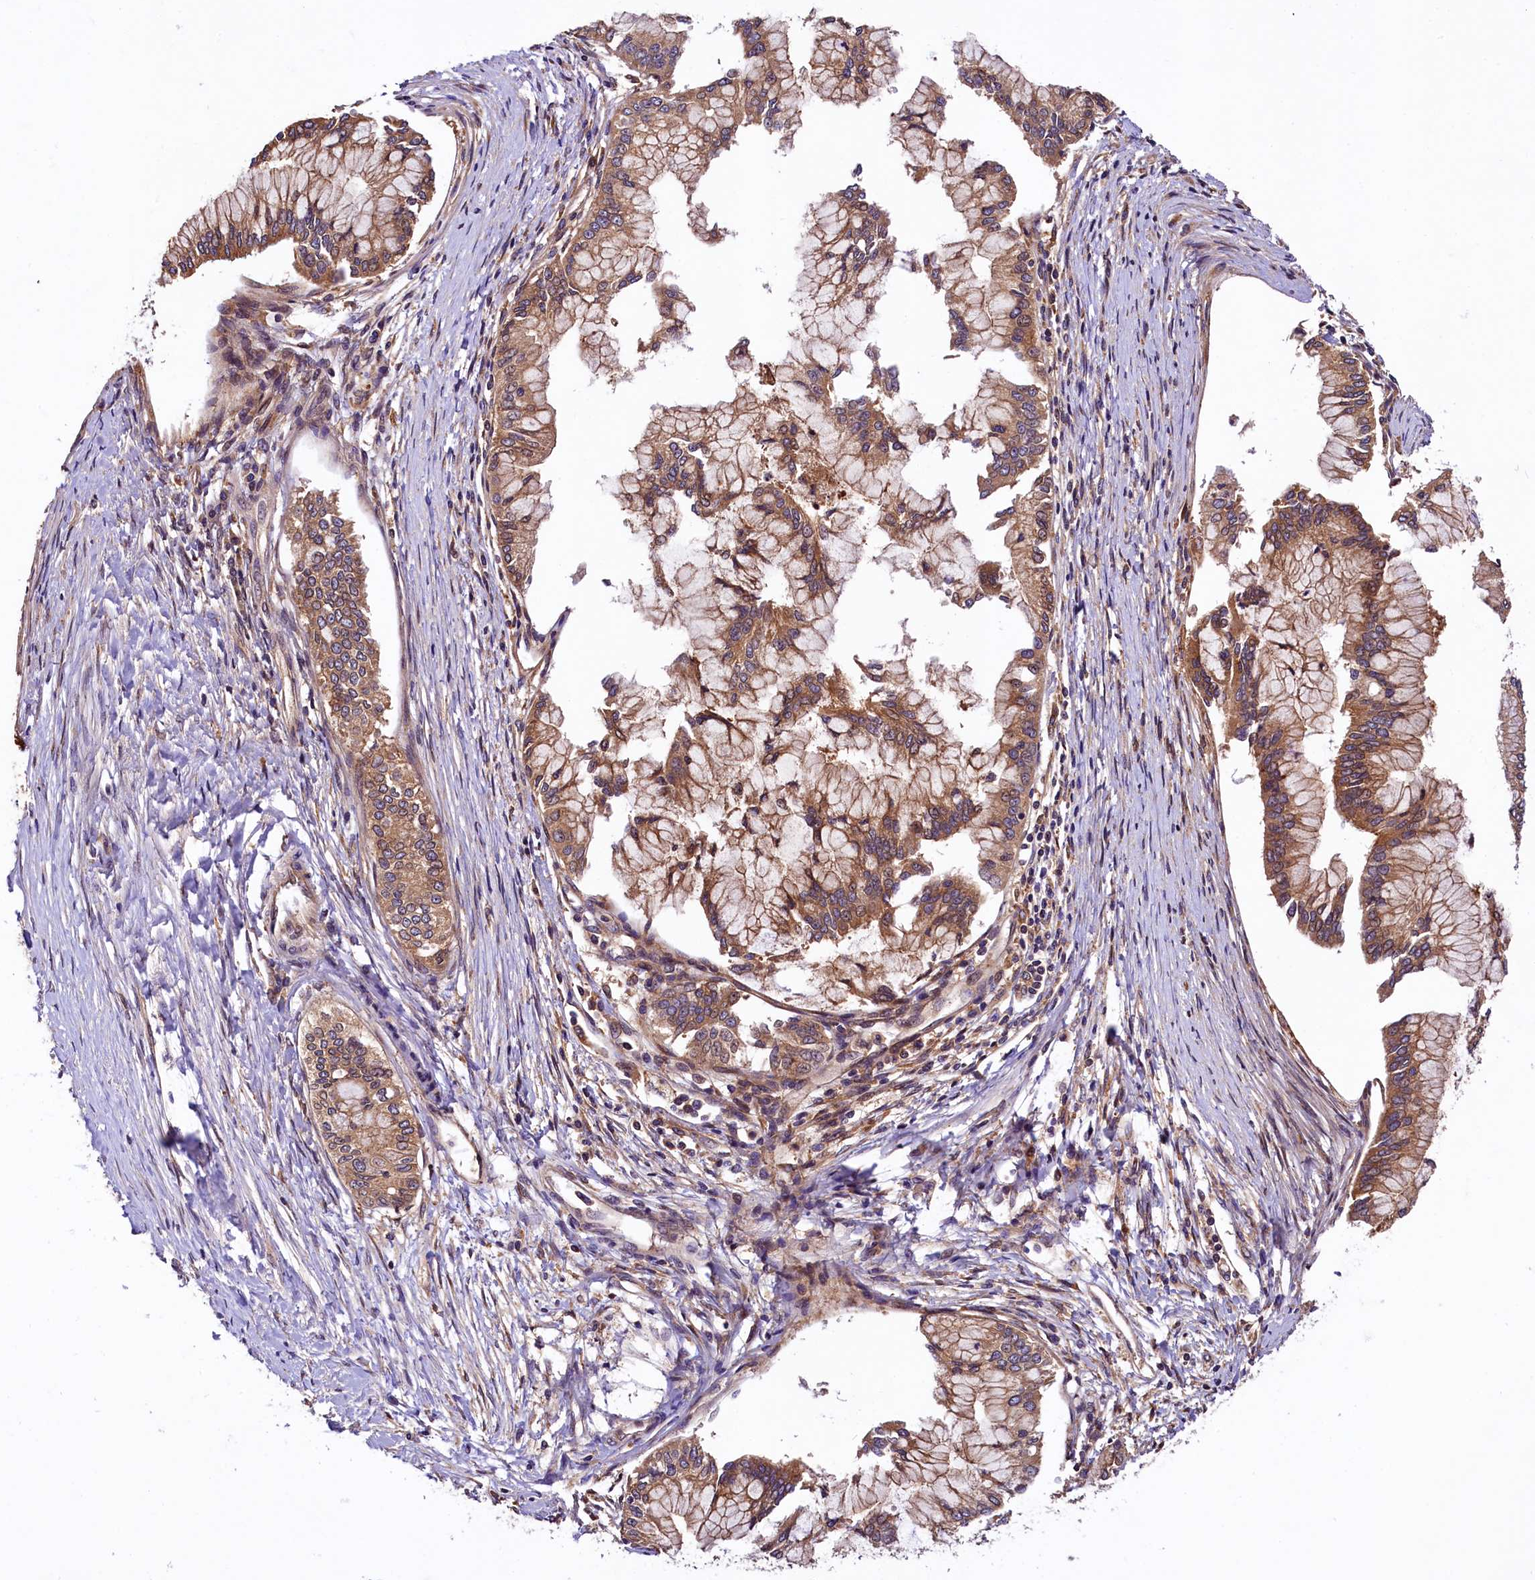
{"staining": {"intensity": "moderate", "quantity": ">75%", "location": "cytoplasmic/membranous"}, "tissue": "pancreatic cancer", "cell_type": "Tumor cells", "image_type": "cancer", "snomed": [{"axis": "morphology", "description": "Adenocarcinoma, NOS"}, {"axis": "topography", "description": "Pancreas"}], "caption": "This is a photomicrograph of immunohistochemistry staining of pancreatic cancer (adenocarcinoma), which shows moderate expression in the cytoplasmic/membranous of tumor cells.", "gene": "VPS35", "patient": {"sex": "male", "age": 46}}